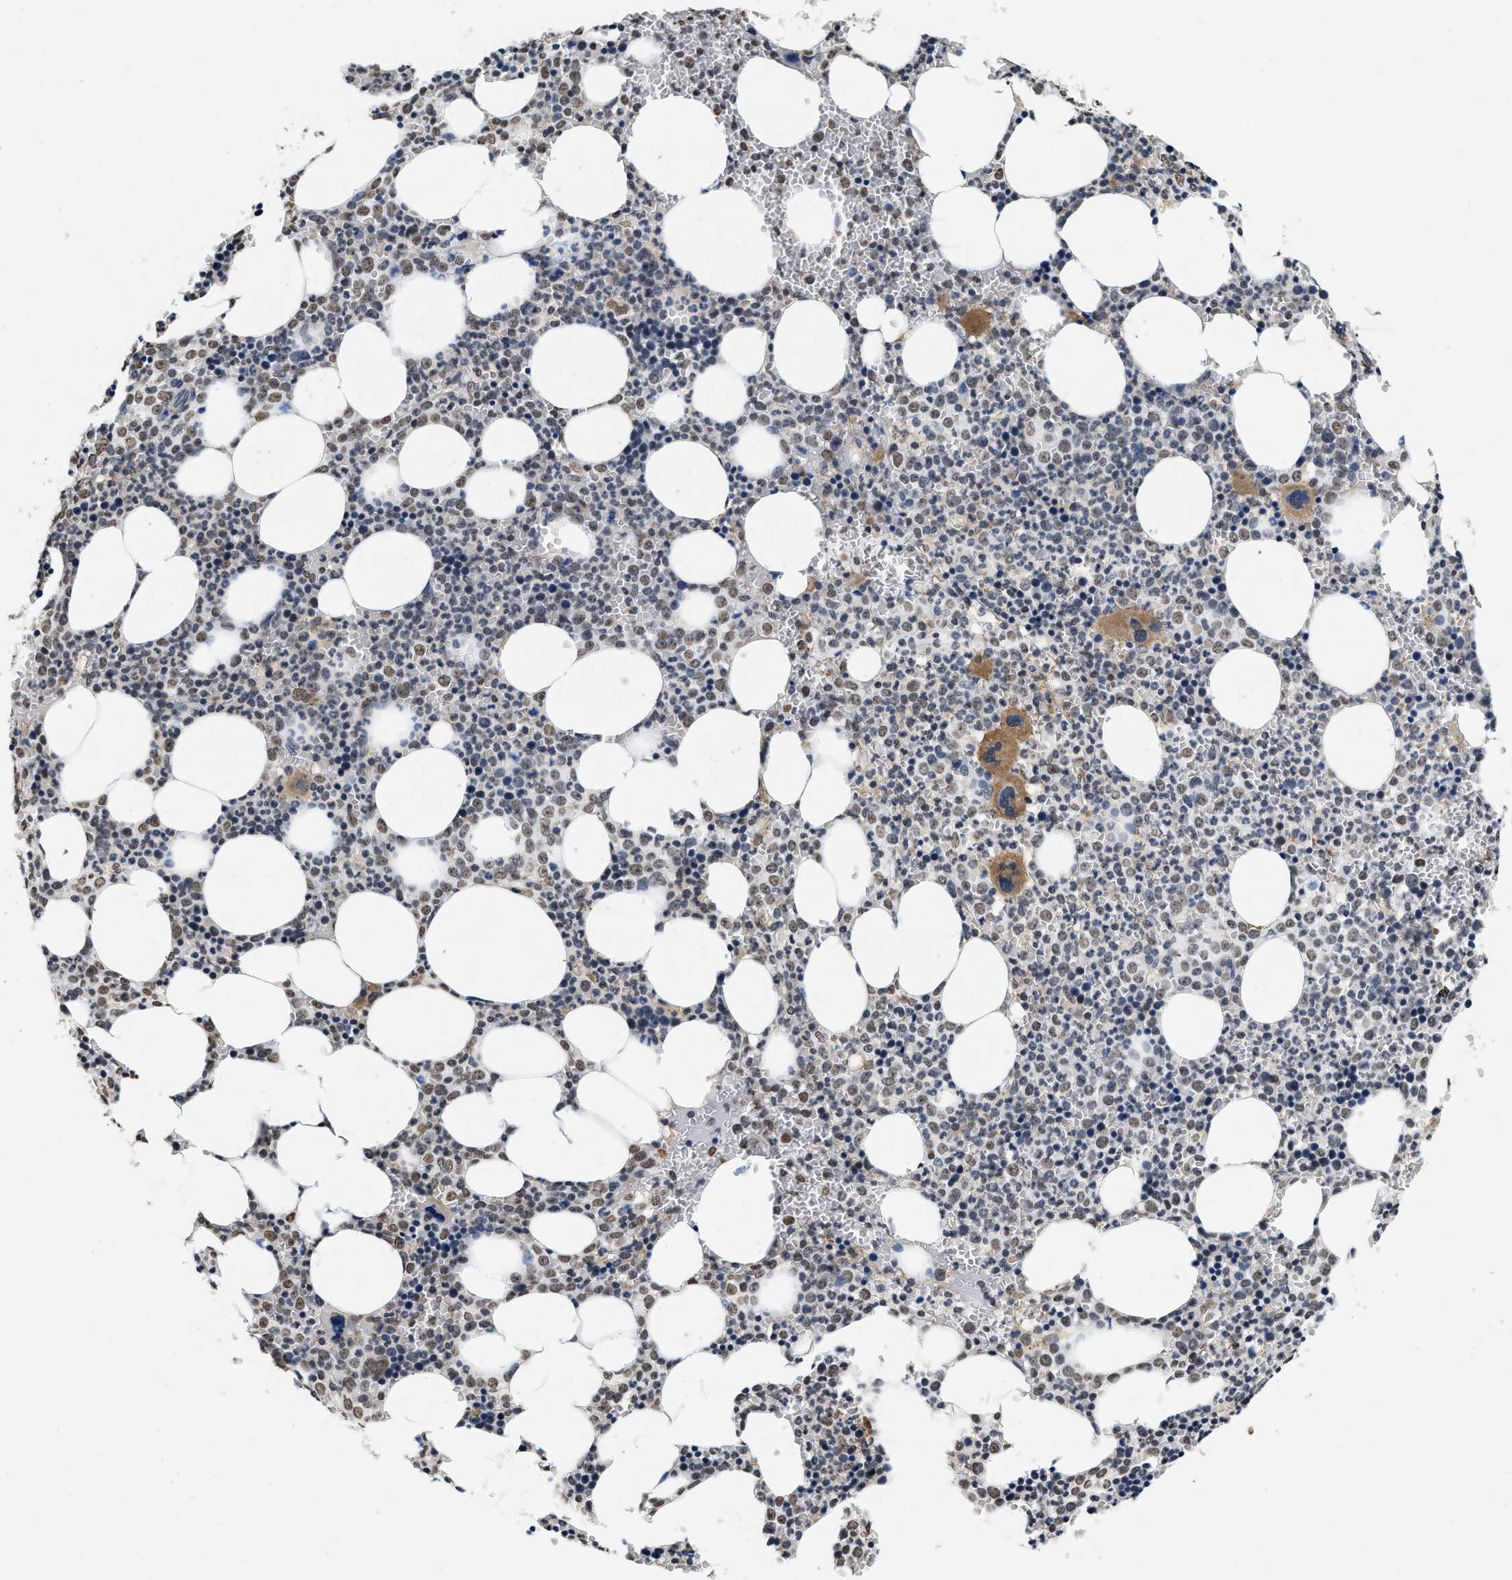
{"staining": {"intensity": "strong", "quantity": "25%-75%", "location": "nuclear"}, "tissue": "bone marrow", "cell_type": "Hematopoietic cells", "image_type": "normal", "snomed": [{"axis": "morphology", "description": "Normal tissue, NOS"}, {"axis": "morphology", "description": "Inflammation, NOS"}, {"axis": "topography", "description": "Bone marrow"}], "caption": "Bone marrow stained for a protein (brown) exhibits strong nuclear positive positivity in about 25%-75% of hematopoietic cells.", "gene": "SUPT16H", "patient": {"sex": "female", "age": 67}}